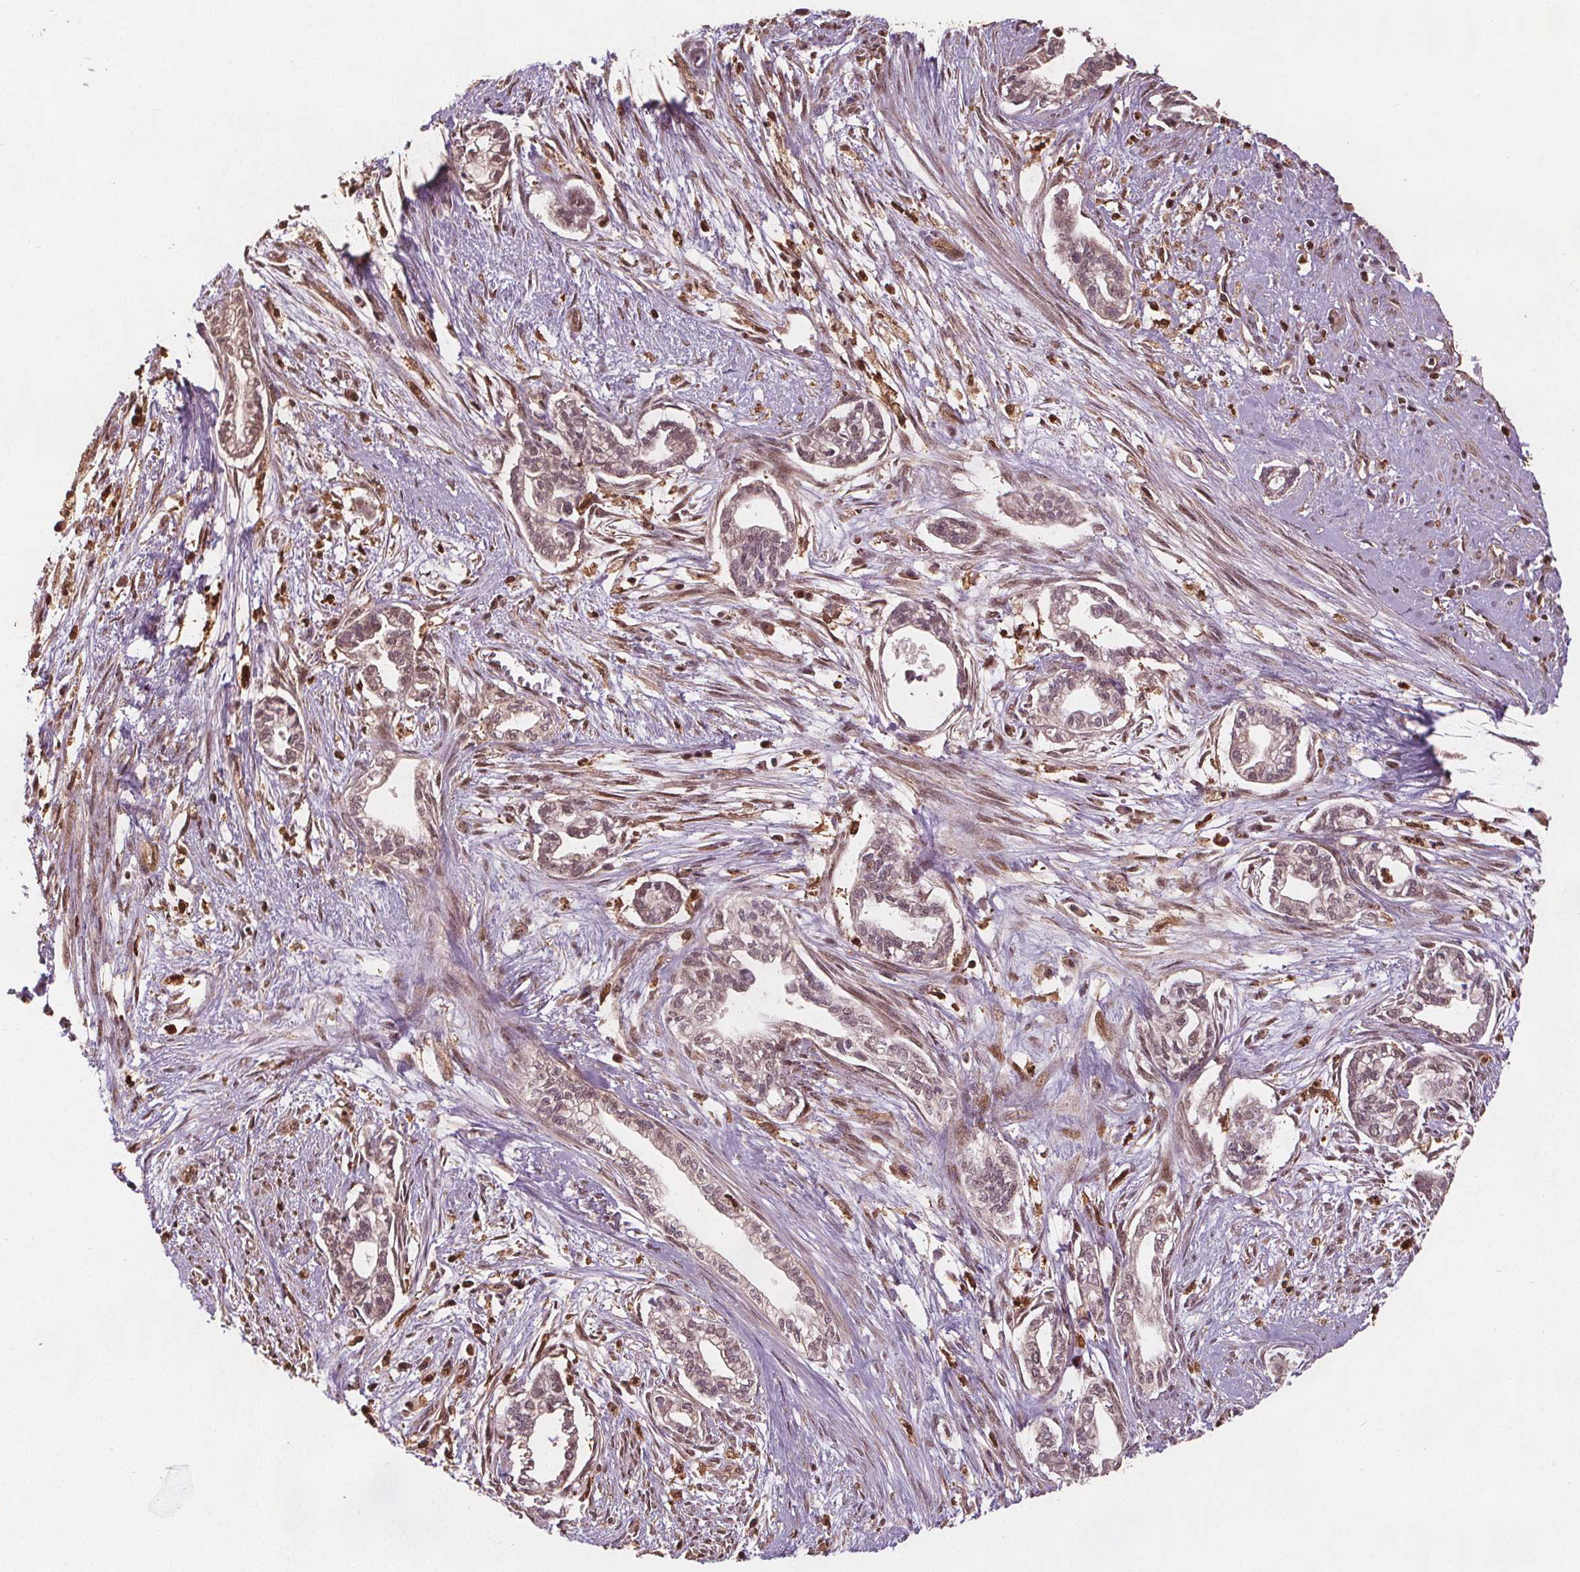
{"staining": {"intensity": "weak", "quantity": "<25%", "location": "nuclear"}, "tissue": "cervical cancer", "cell_type": "Tumor cells", "image_type": "cancer", "snomed": [{"axis": "morphology", "description": "Adenocarcinoma, NOS"}, {"axis": "topography", "description": "Cervix"}], "caption": "Micrograph shows no protein staining in tumor cells of cervical cancer (adenocarcinoma) tissue.", "gene": "ENO1", "patient": {"sex": "female", "age": 62}}